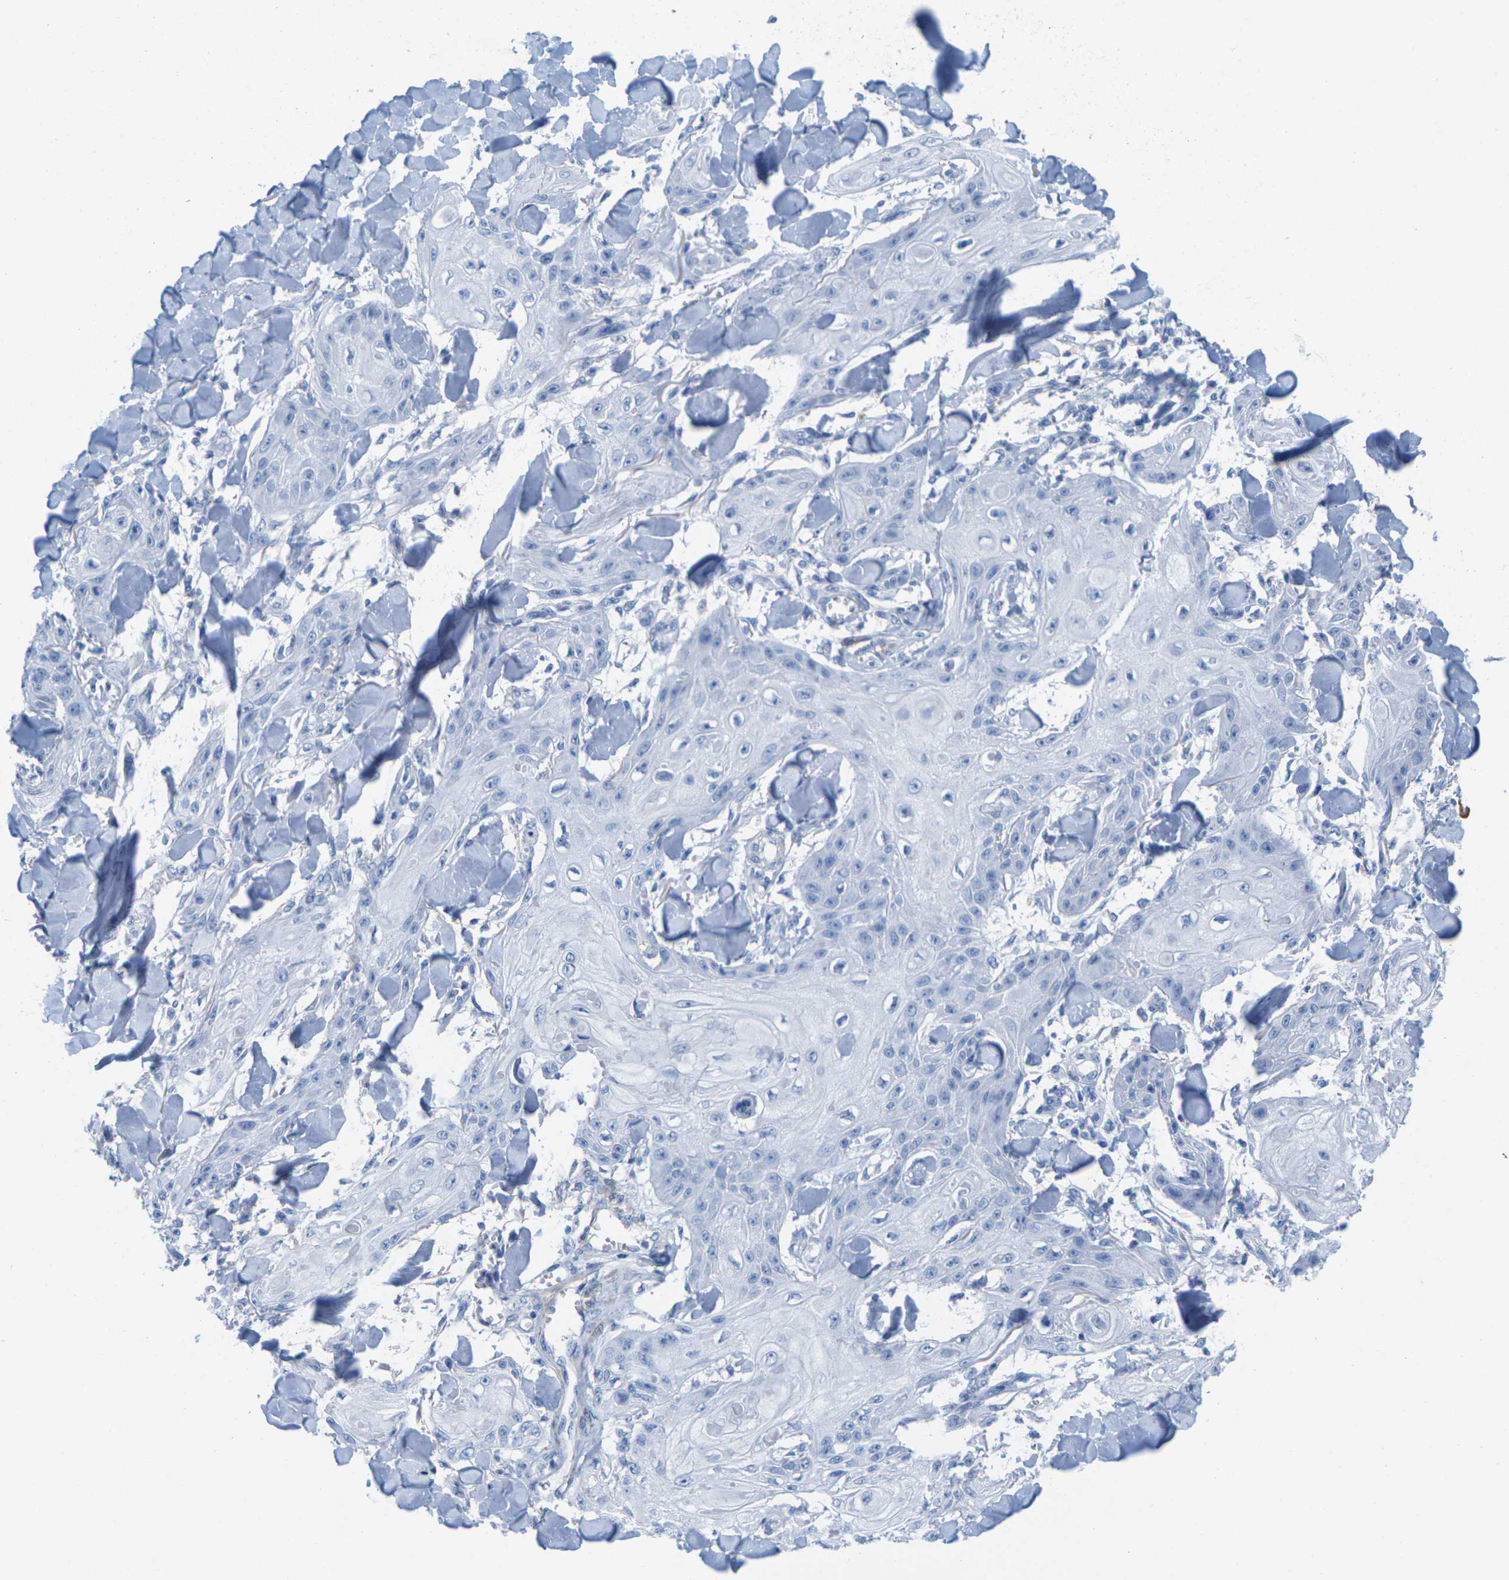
{"staining": {"intensity": "negative", "quantity": "none", "location": "none"}, "tissue": "skin cancer", "cell_type": "Tumor cells", "image_type": "cancer", "snomed": [{"axis": "morphology", "description": "Squamous cell carcinoma, NOS"}, {"axis": "topography", "description": "Skin"}], "caption": "A high-resolution photomicrograph shows immunohistochemistry staining of skin squamous cell carcinoma, which demonstrates no significant staining in tumor cells.", "gene": "CNN1", "patient": {"sex": "male", "age": 74}}